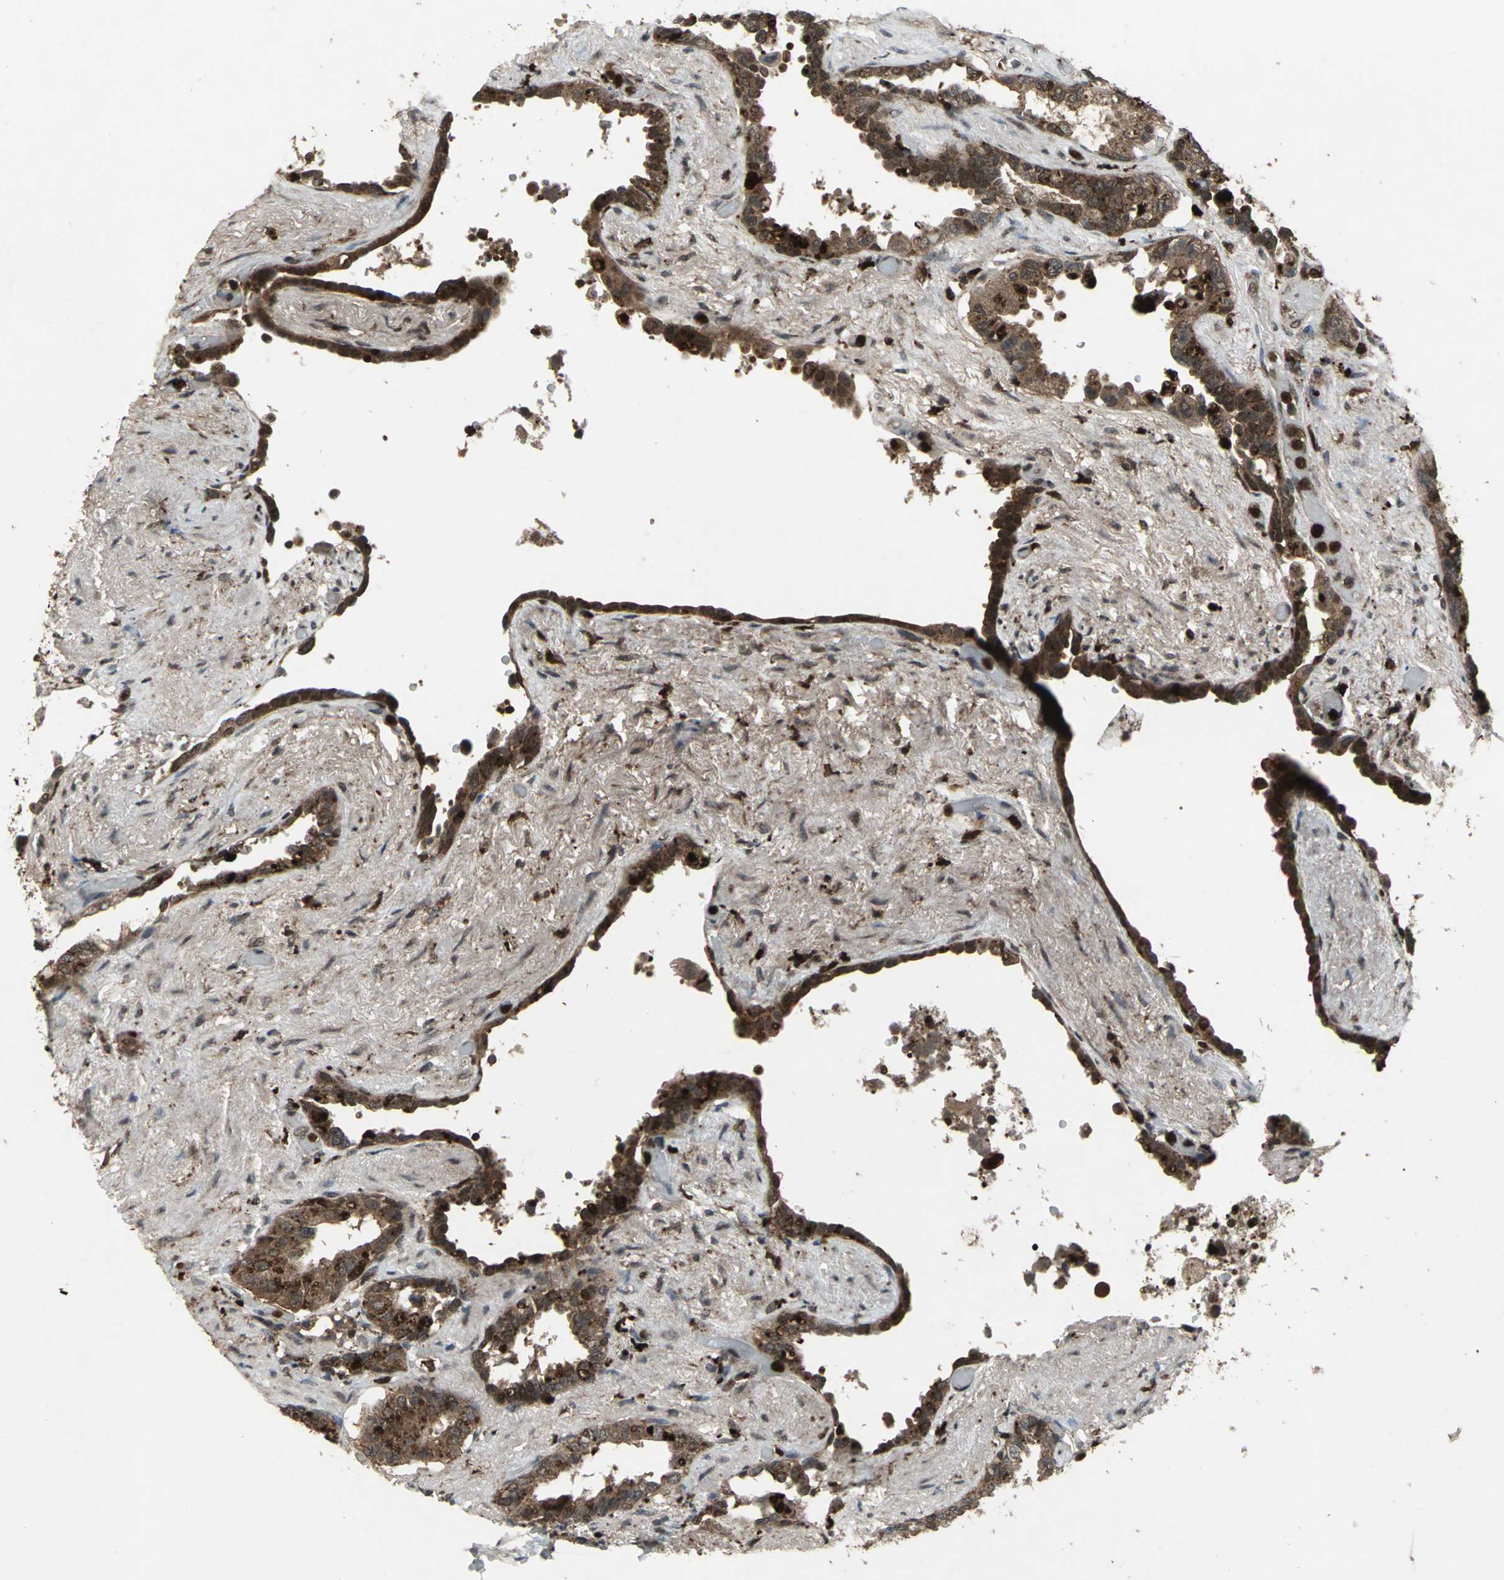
{"staining": {"intensity": "strong", "quantity": ">75%", "location": "cytoplasmic/membranous"}, "tissue": "seminal vesicle", "cell_type": "Glandular cells", "image_type": "normal", "snomed": [{"axis": "morphology", "description": "Normal tissue, NOS"}, {"axis": "topography", "description": "Seminal veicle"}], "caption": "IHC of normal seminal vesicle demonstrates high levels of strong cytoplasmic/membranous positivity in approximately >75% of glandular cells. The protein is stained brown, and the nuclei are stained in blue (DAB IHC with brightfield microscopy, high magnification).", "gene": "PYCARD", "patient": {"sex": "male", "age": 61}}